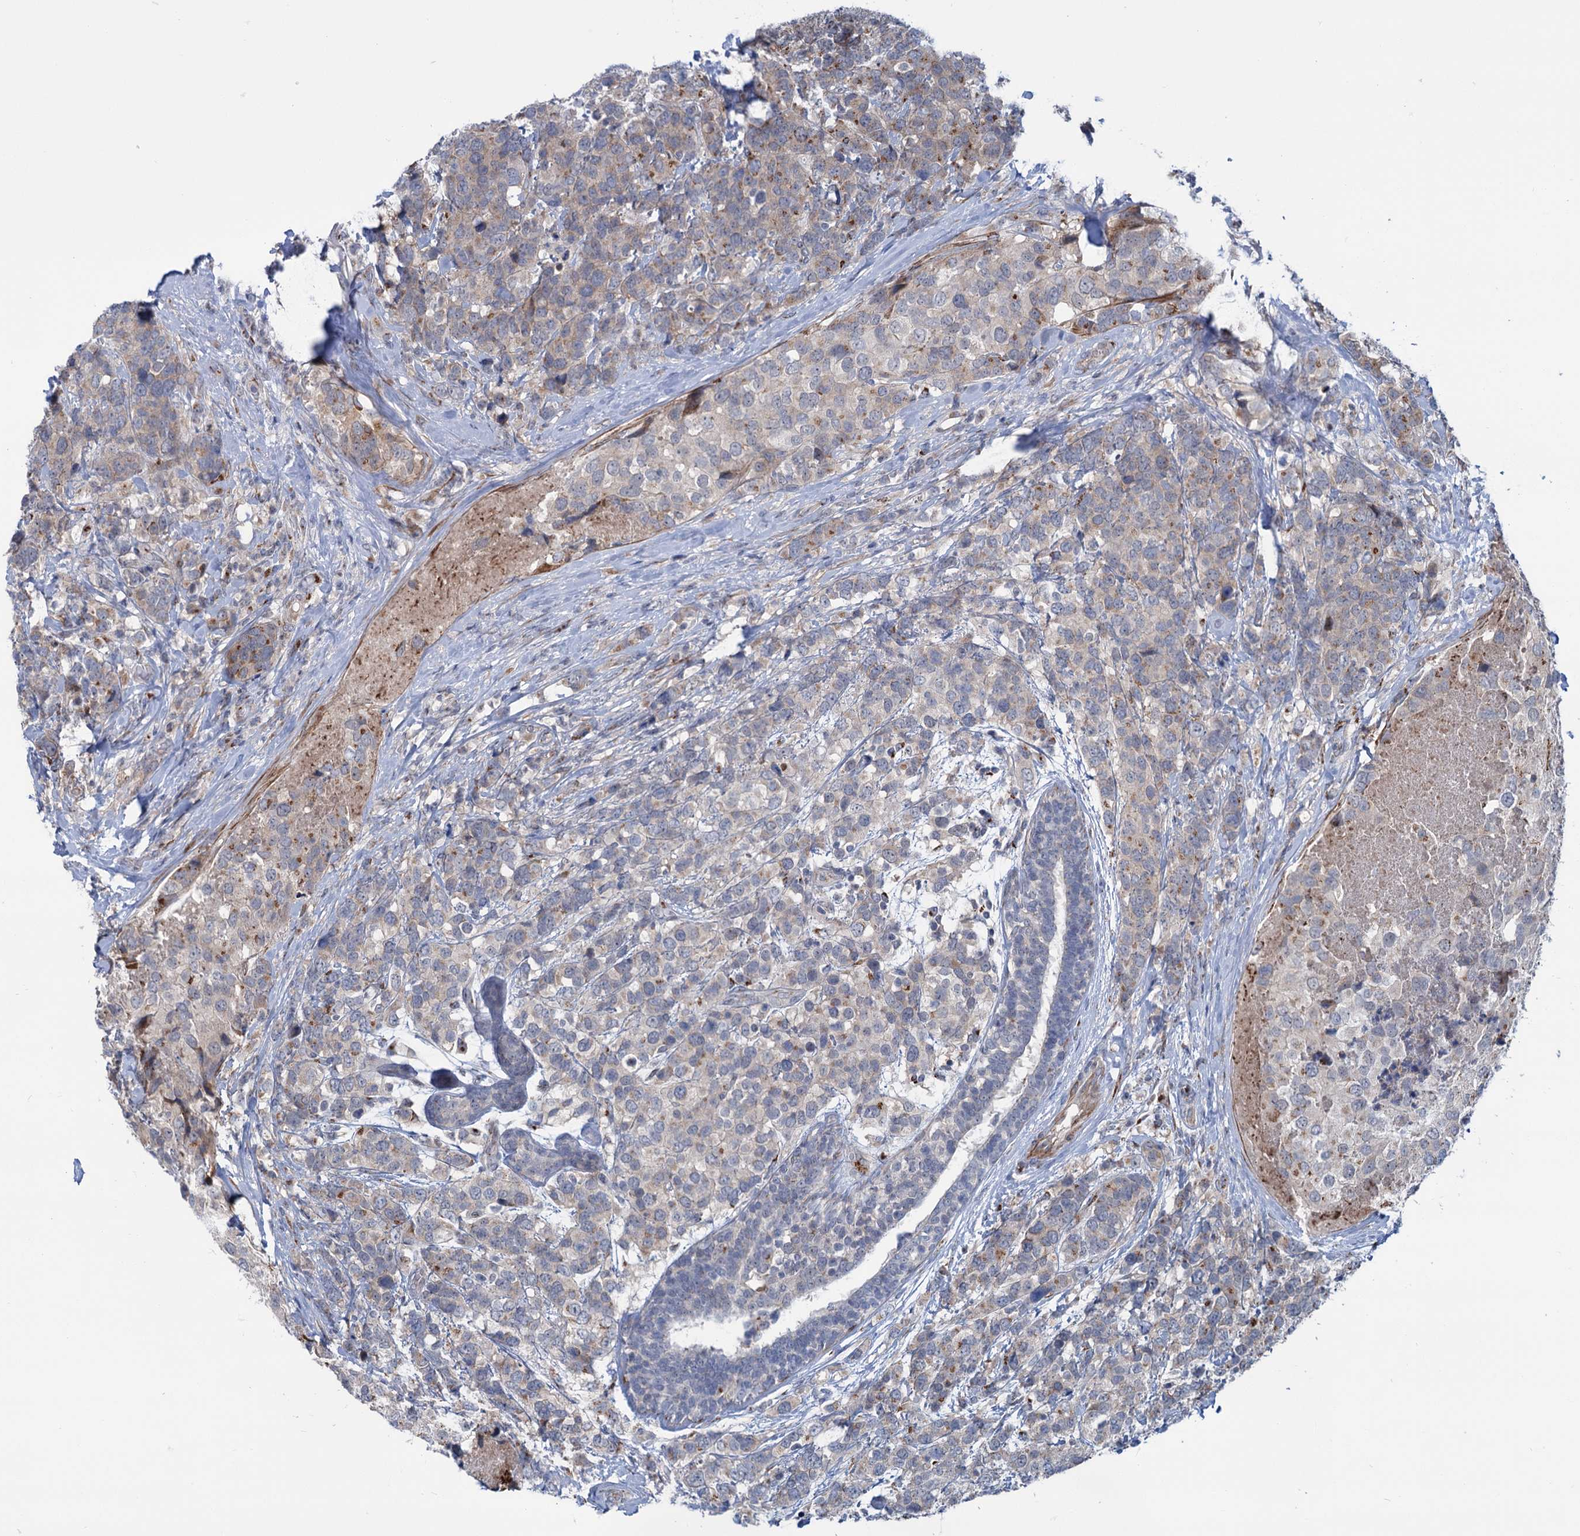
{"staining": {"intensity": "moderate", "quantity": "<25%", "location": "cytoplasmic/membranous"}, "tissue": "breast cancer", "cell_type": "Tumor cells", "image_type": "cancer", "snomed": [{"axis": "morphology", "description": "Lobular carcinoma"}, {"axis": "topography", "description": "Breast"}], "caption": "An IHC histopathology image of neoplastic tissue is shown. Protein staining in brown labels moderate cytoplasmic/membranous positivity in breast cancer (lobular carcinoma) within tumor cells. (IHC, brightfield microscopy, high magnification).", "gene": "ELP4", "patient": {"sex": "female", "age": 59}}